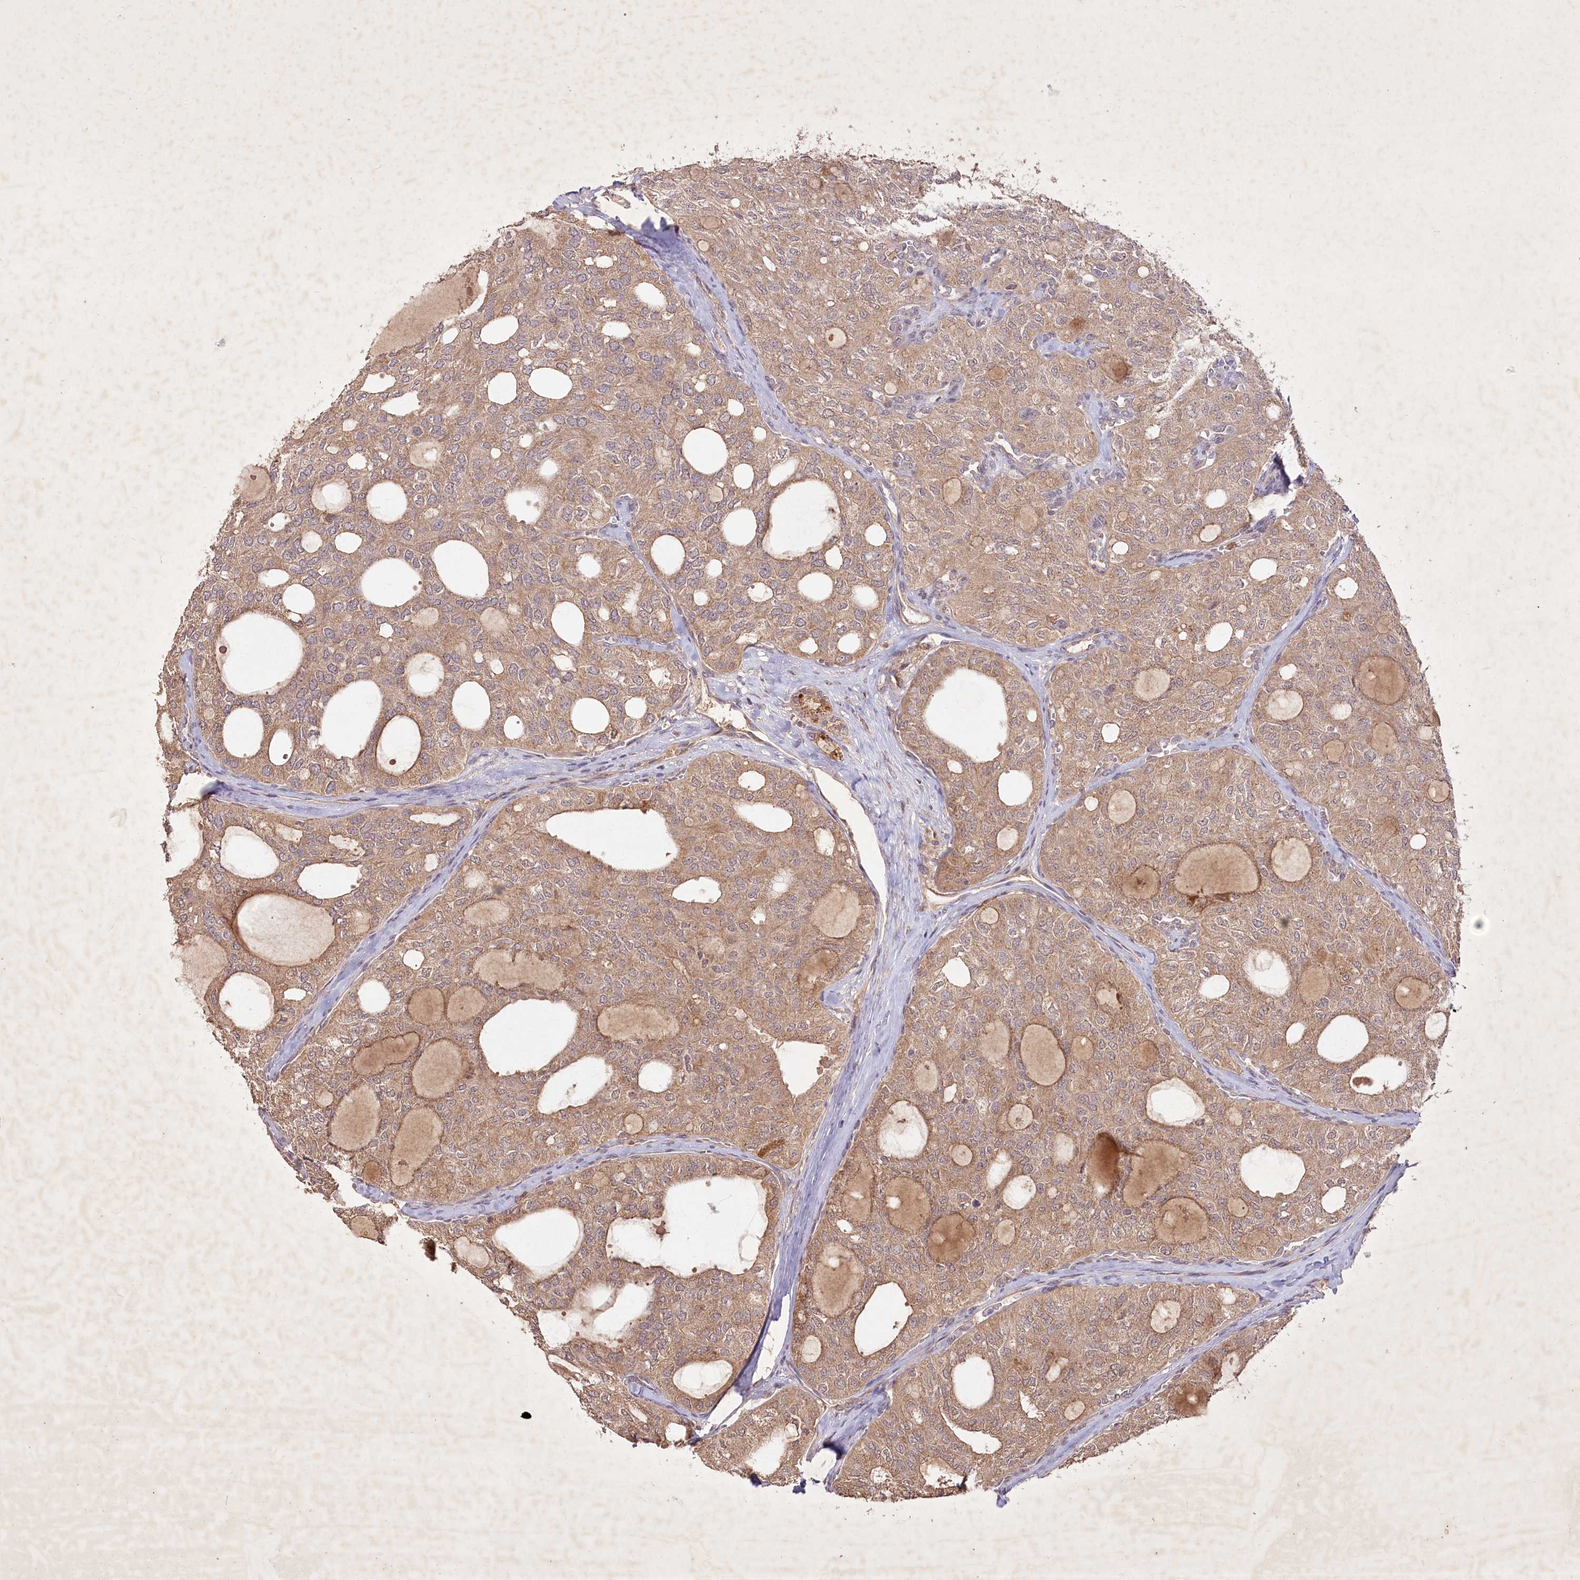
{"staining": {"intensity": "moderate", "quantity": ">75%", "location": "cytoplasmic/membranous"}, "tissue": "thyroid cancer", "cell_type": "Tumor cells", "image_type": "cancer", "snomed": [{"axis": "morphology", "description": "Follicular adenoma carcinoma, NOS"}, {"axis": "topography", "description": "Thyroid gland"}], "caption": "Tumor cells demonstrate medium levels of moderate cytoplasmic/membranous expression in about >75% of cells in thyroid follicular adenoma carcinoma.", "gene": "IRAK1BP1", "patient": {"sex": "male", "age": 75}}